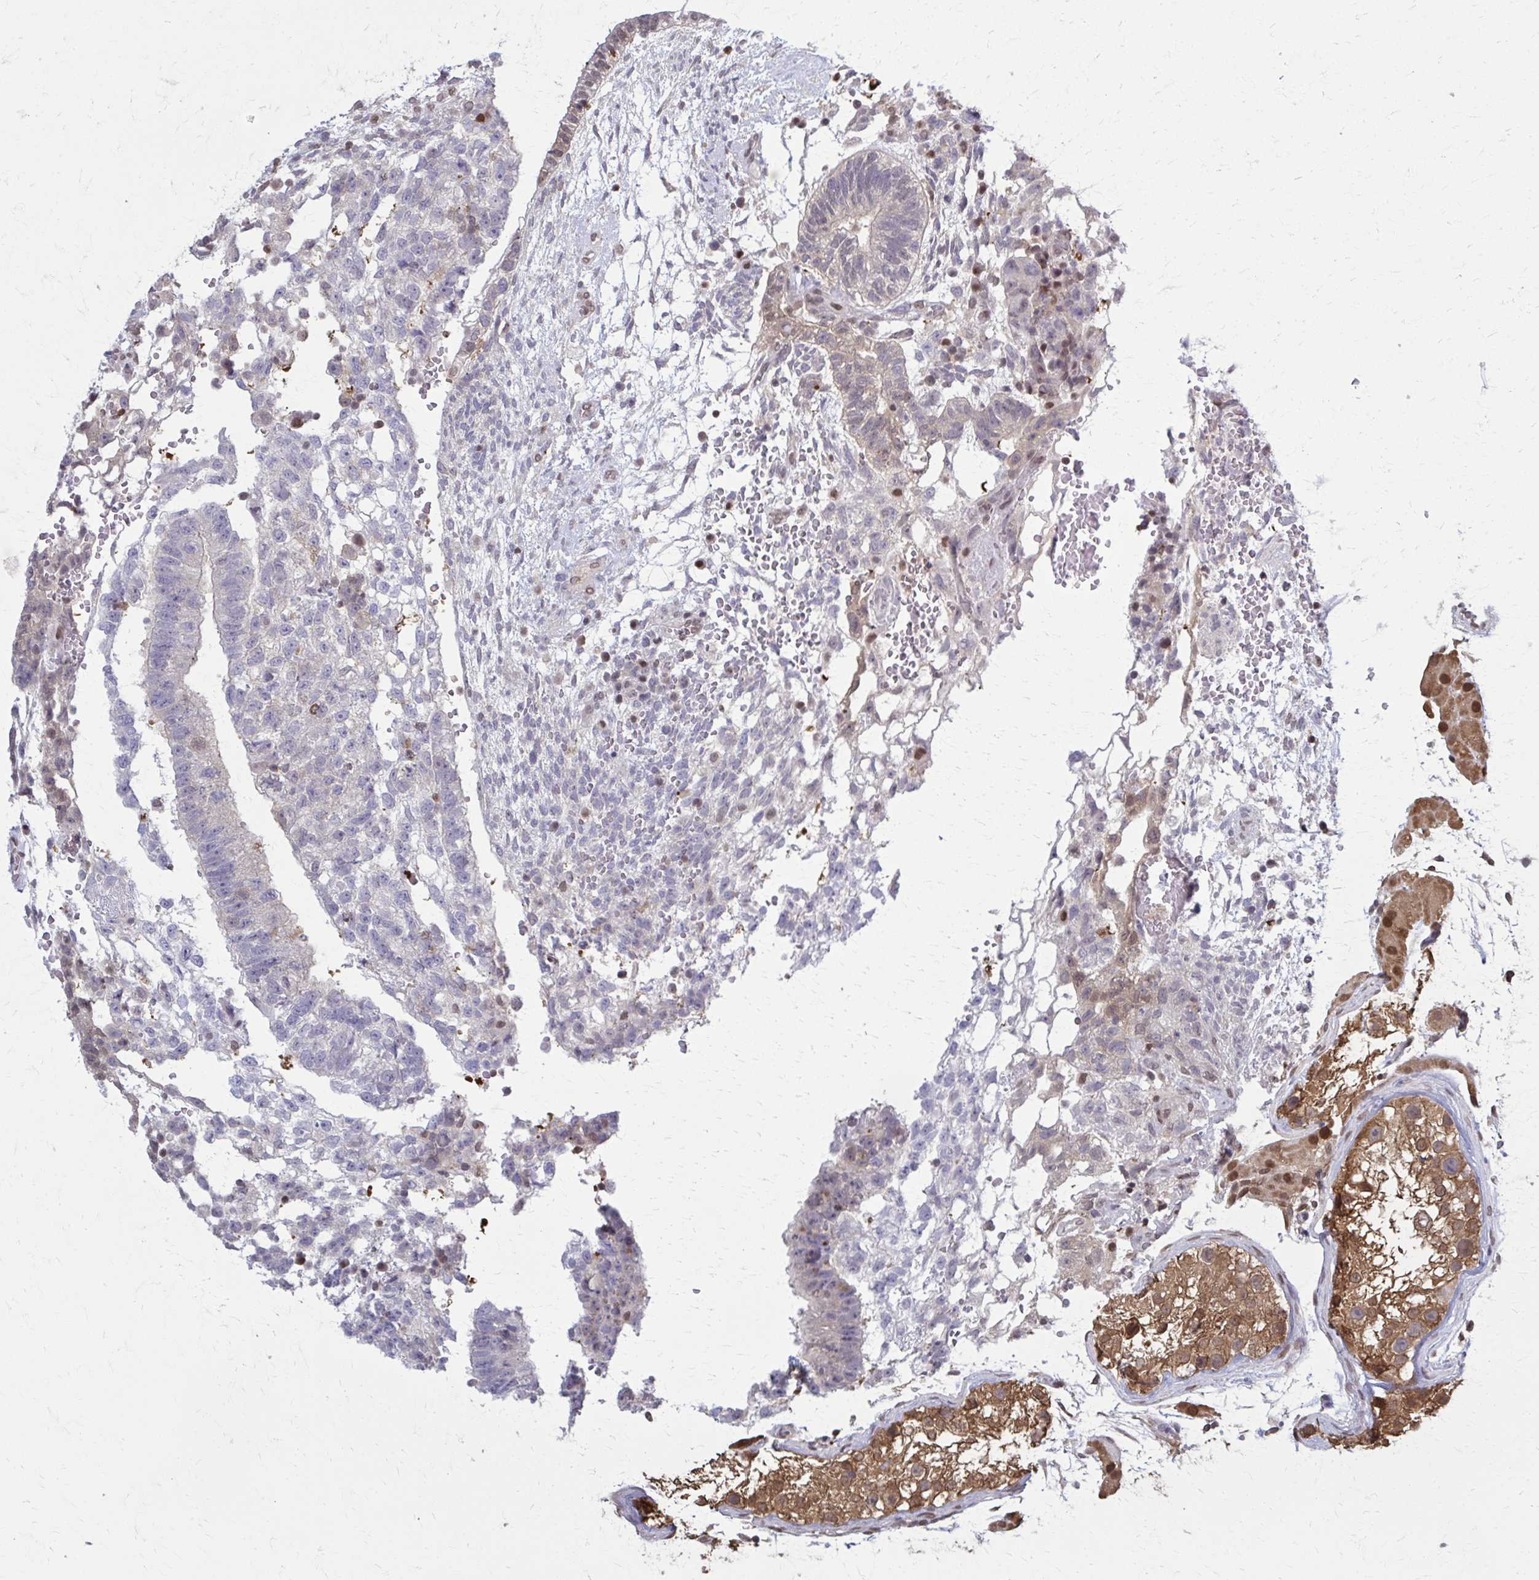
{"staining": {"intensity": "weak", "quantity": "<25%", "location": "cytoplasmic/membranous,nuclear"}, "tissue": "testis cancer", "cell_type": "Tumor cells", "image_type": "cancer", "snomed": [{"axis": "morphology", "description": "Normal tissue, NOS"}, {"axis": "morphology", "description": "Carcinoma, Embryonal, NOS"}, {"axis": "topography", "description": "Testis"}], "caption": "Tumor cells are negative for brown protein staining in embryonal carcinoma (testis). (IHC, brightfield microscopy, high magnification).", "gene": "MDH1", "patient": {"sex": "male", "age": 32}}